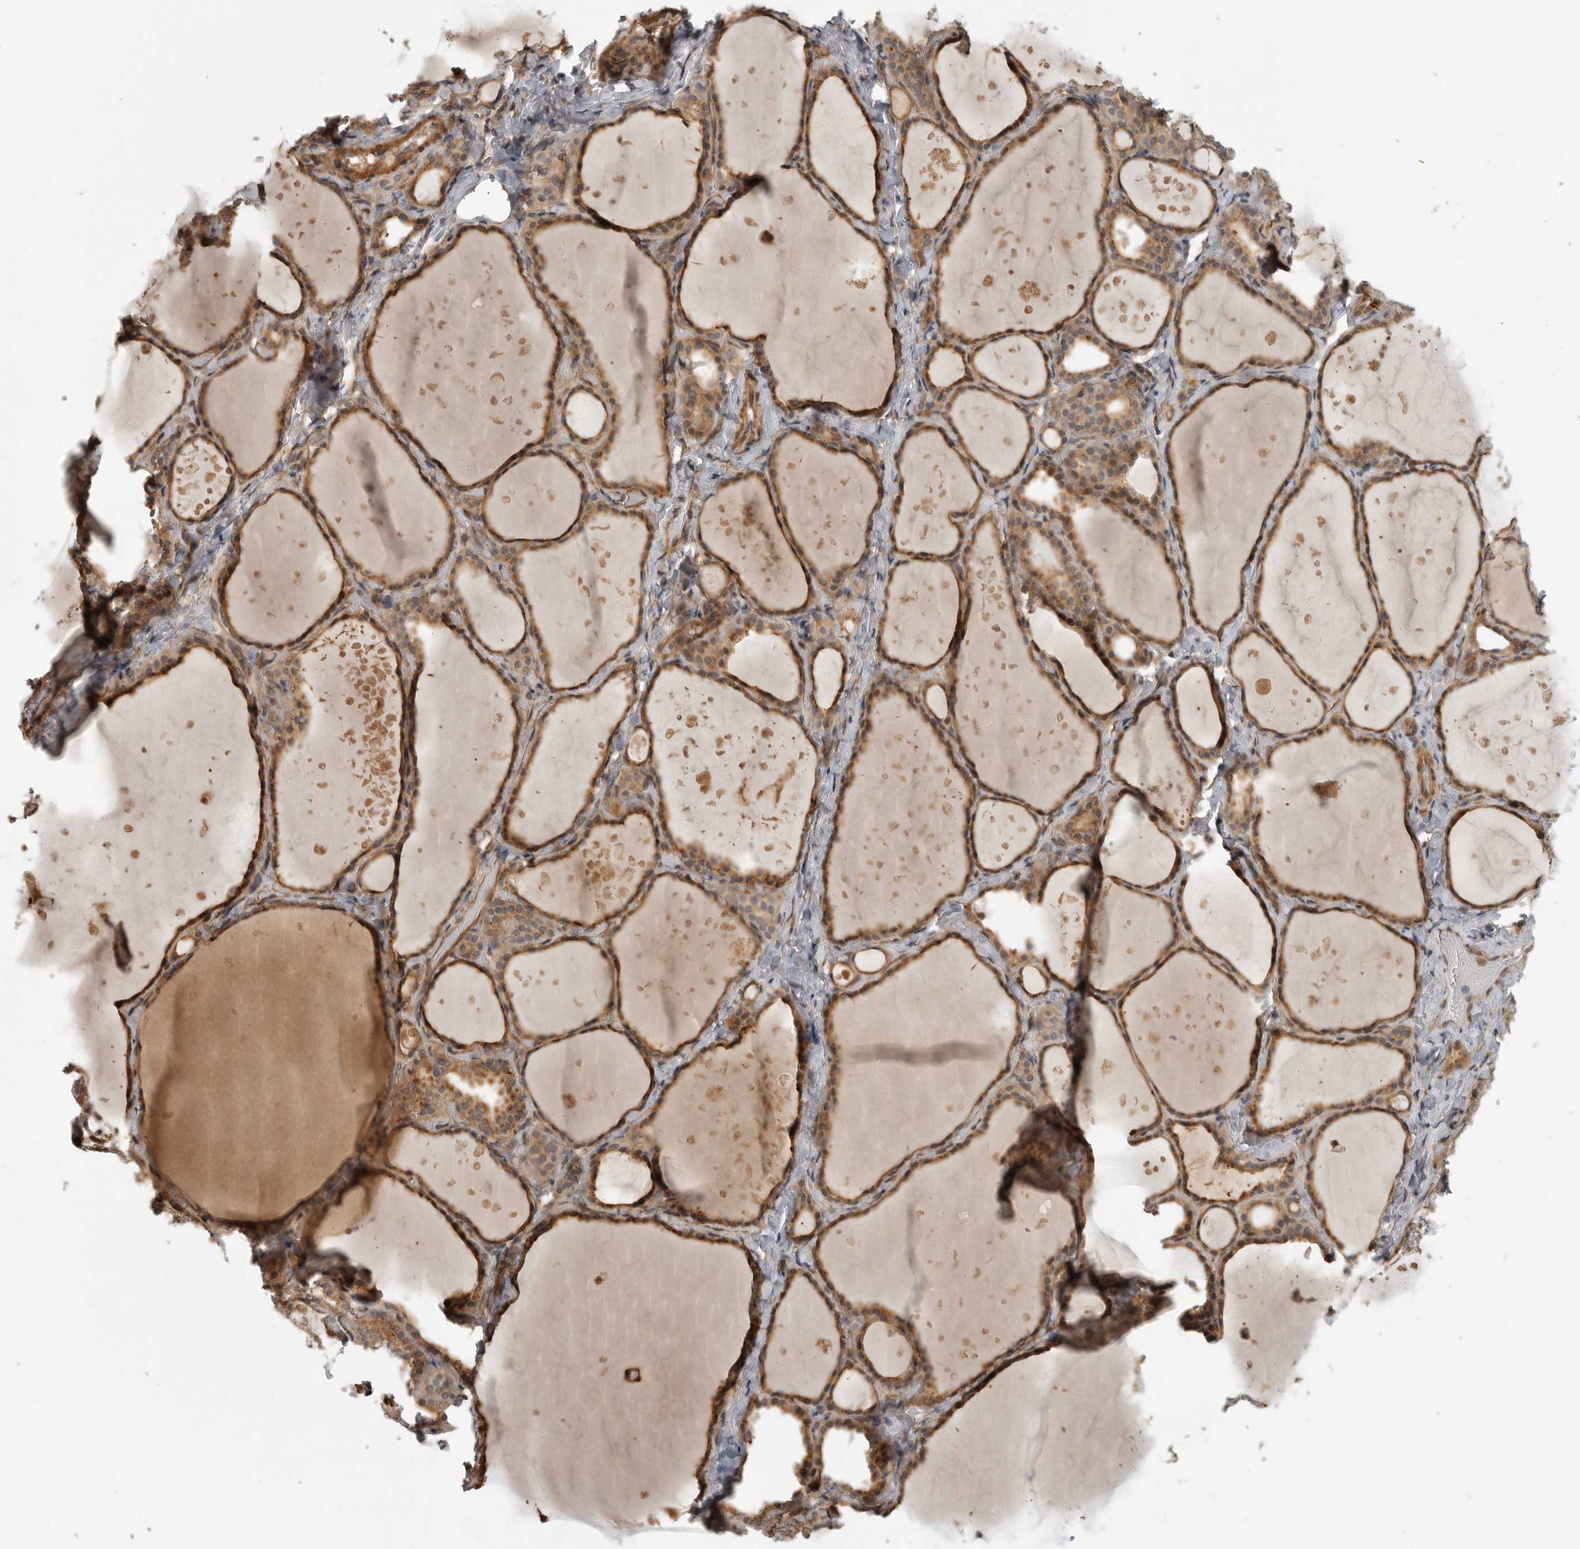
{"staining": {"intensity": "moderate", "quantity": ">75%", "location": "cytoplasmic/membranous"}, "tissue": "thyroid gland", "cell_type": "Glandular cells", "image_type": "normal", "snomed": [{"axis": "morphology", "description": "Normal tissue, NOS"}, {"axis": "topography", "description": "Thyroid gland"}], "caption": "Glandular cells show medium levels of moderate cytoplasmic/membranous staining in approximately >75% of cells in benign thyroid gland.", "gene": "CUEDC1", "patient": {"sex": "female", "age": 44}}